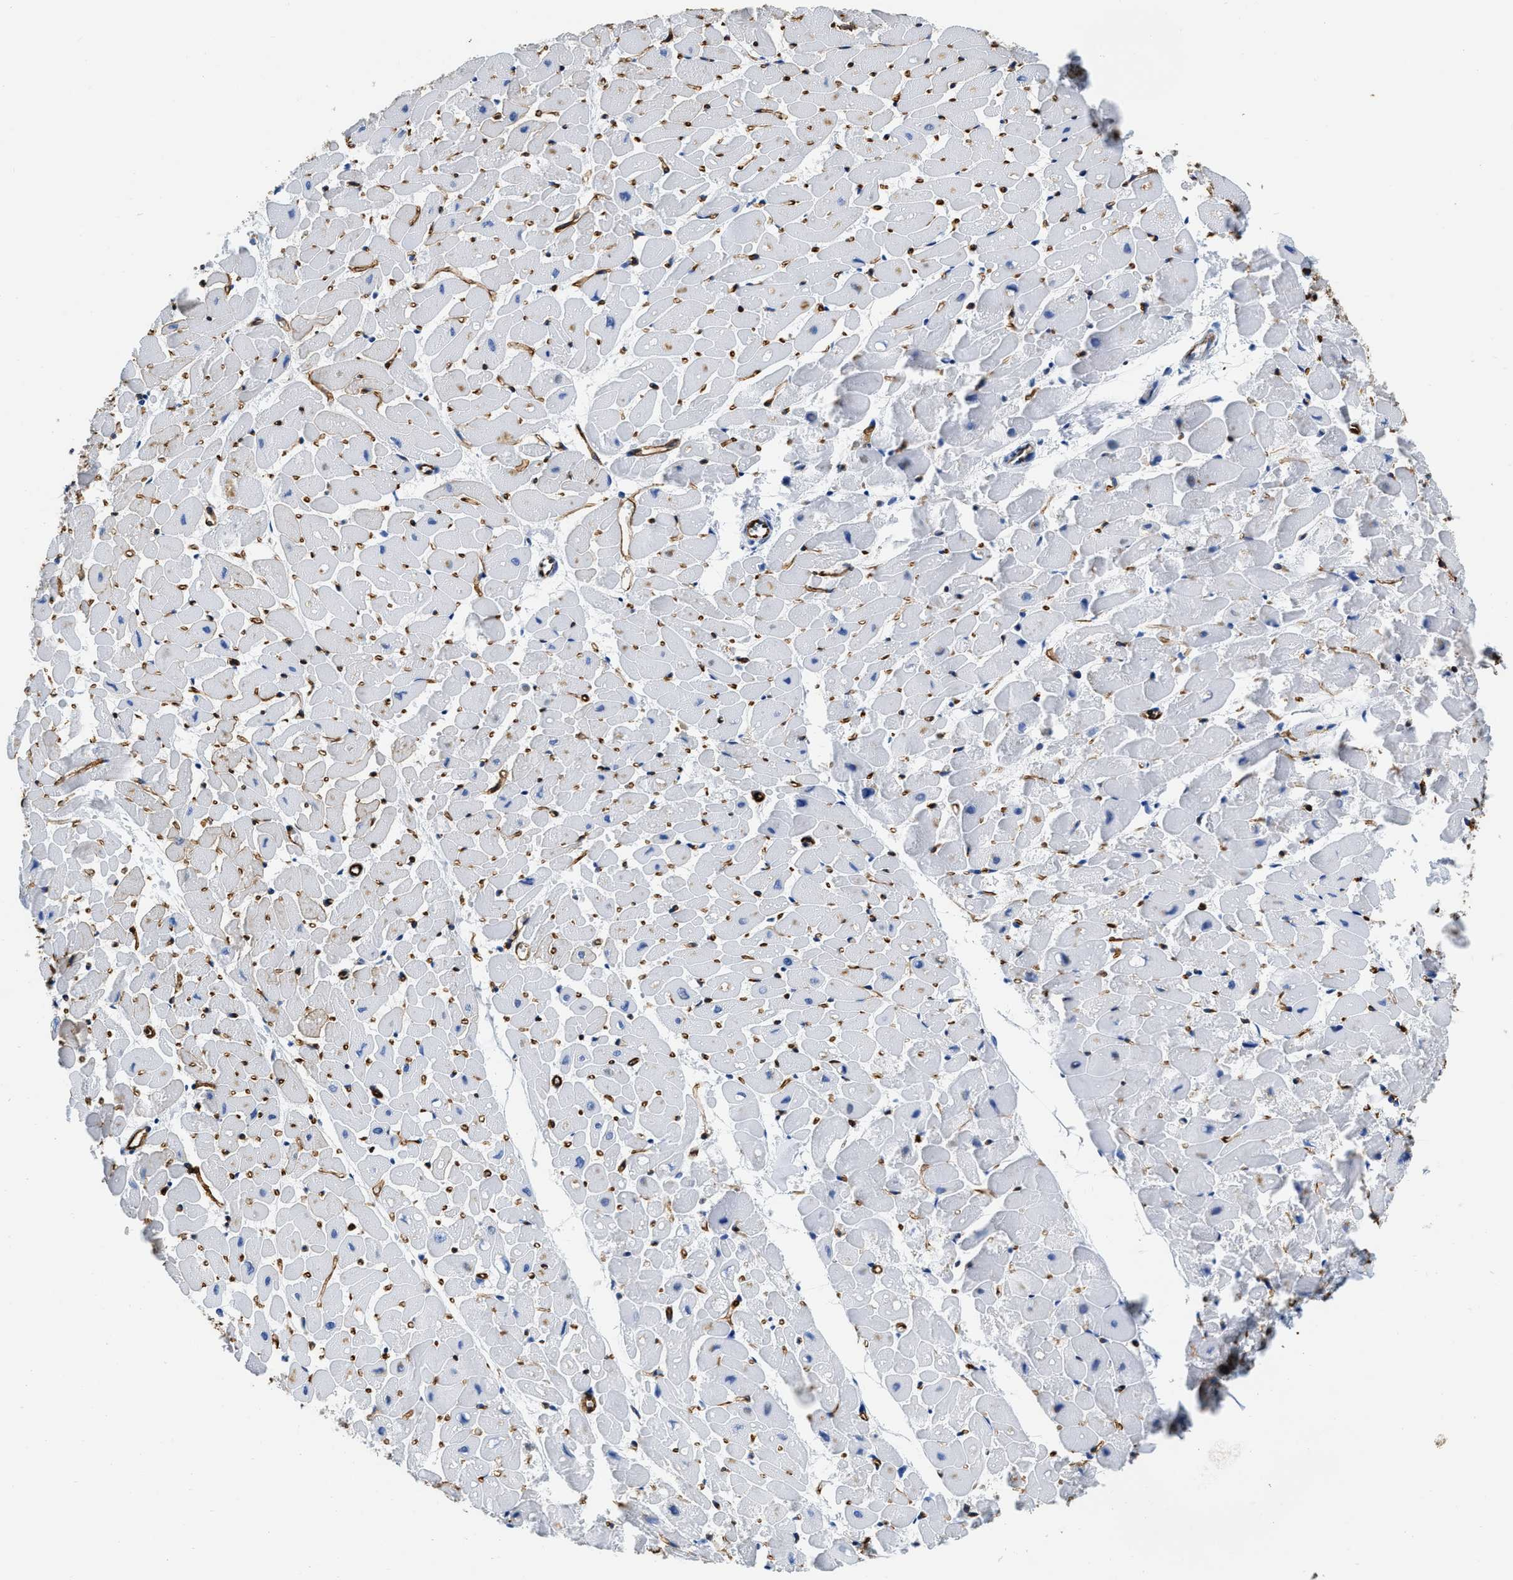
{"staining": {"intensity": "moderate", "quantity": "<25%", "location": "cytoplasmic/membranous"}, "tissue": "heart muscle", "cell_type": "Cardiomyocytes", "image_type": "normal", "snomed": [{"axis": "morphology", "description": "Normal tissue, NOS"}, {"axis": "topography", "description": "Heart"}], "caption": "IHC image of normal heart muscle stained for a protein (brown), which displays low levels of moderate cytoplasmic/membranous expression in approximately <25% of cardiomyocytes.", "gene": "TVP23B", "patient": {"sex": "female", "age": 19}}